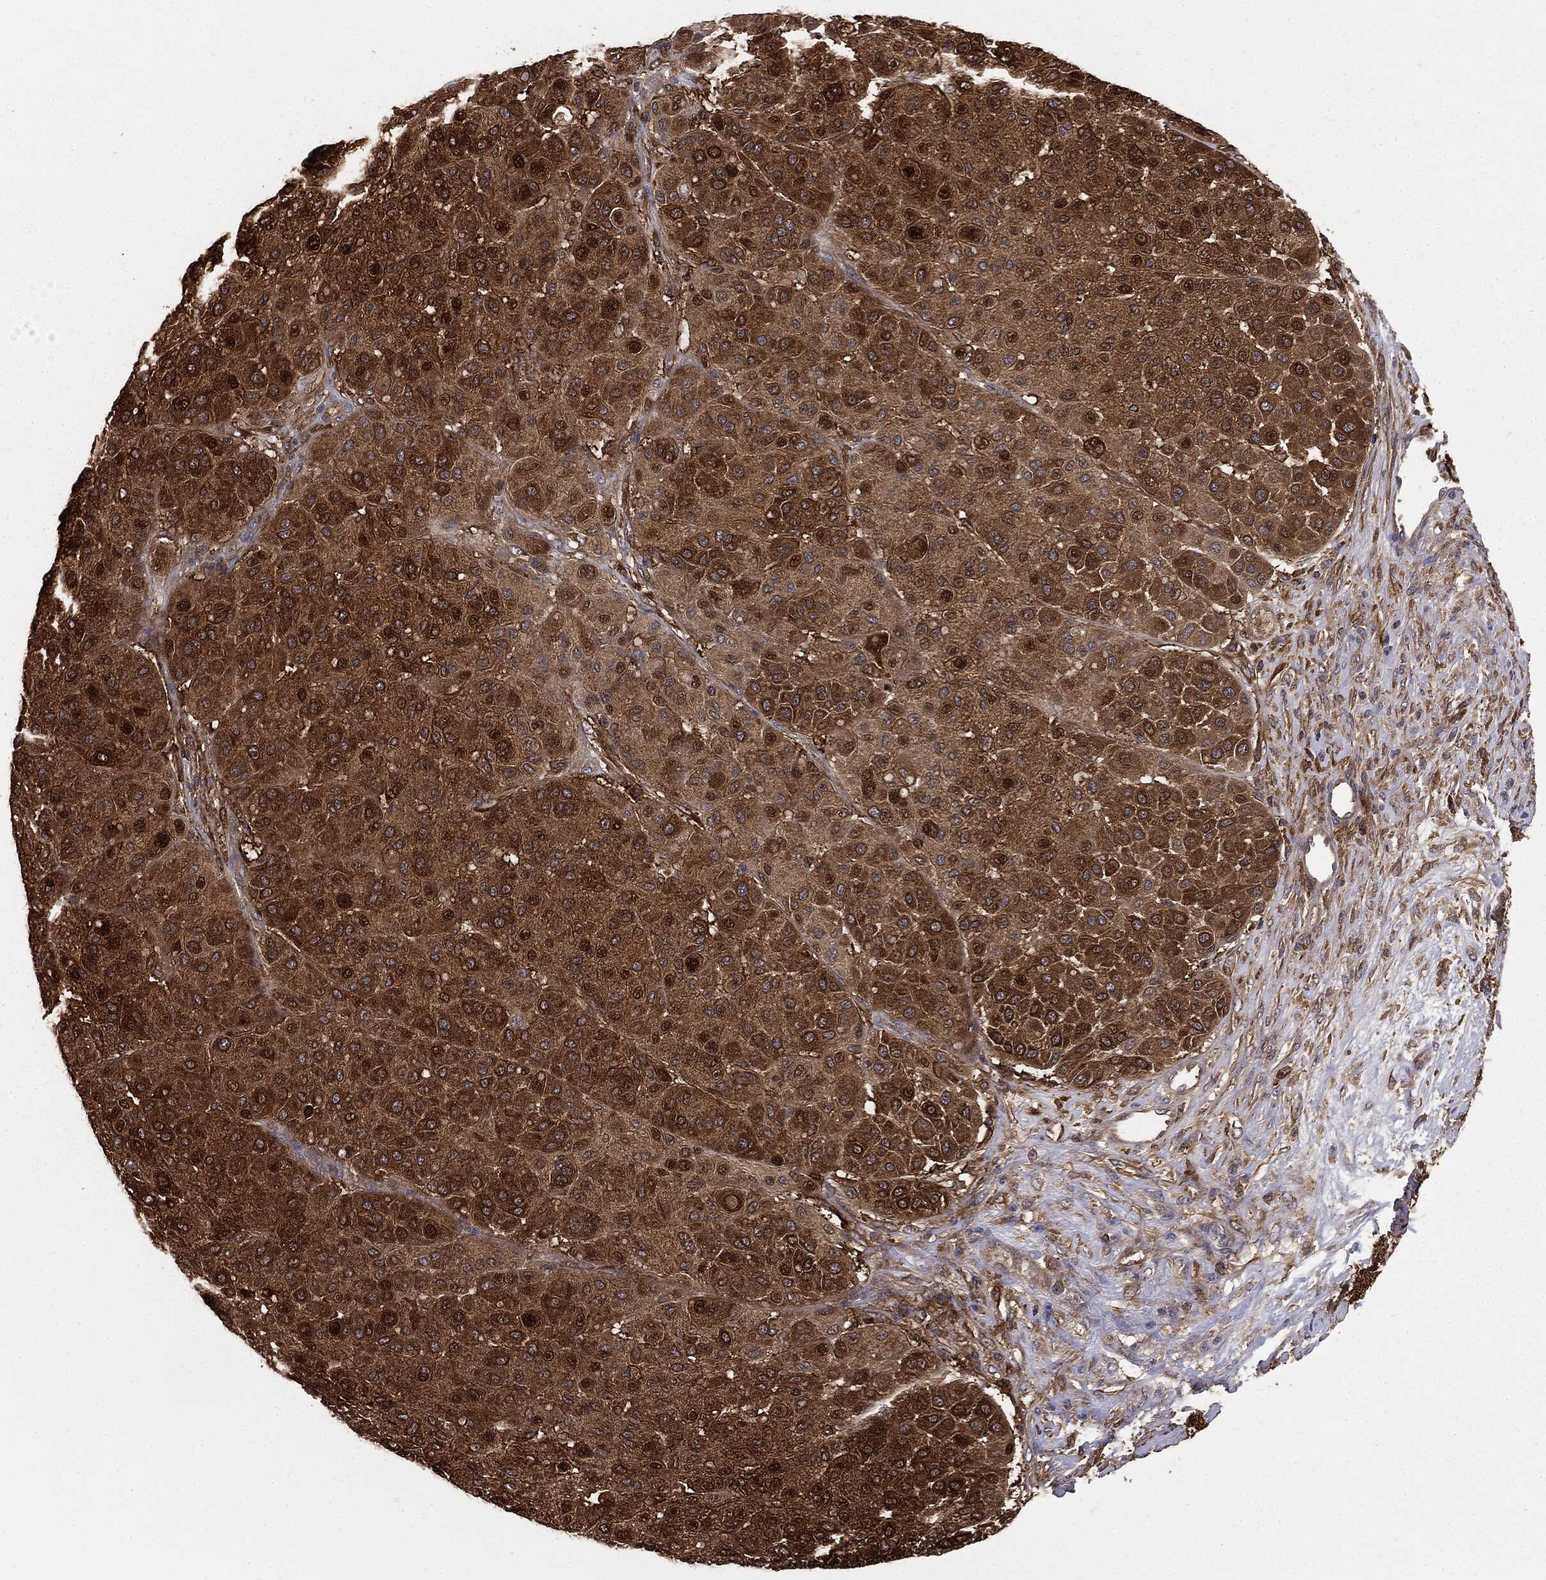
{"staining": {"intensity": "strong", "quantity": ">75%", "location": "cytoplasmic/membranous"}, "tissue": "melanoma", "cell_type": "Tumor cells", "image_type": "cancer", "snomed": [{"axis": "morphology", "description": "Malignant melanoma, Metastatic site"}, {"axis": "topography", "description": "Smooth muscle"}], "caption": "Tumor cells demonstrate high levels of strong cytoplasmic/membranous staining in approximately >75% of cells in malignant melanoma (metastatic site).", "gene": "GNB5", "patient": {"sex": "male", "age": 41}}